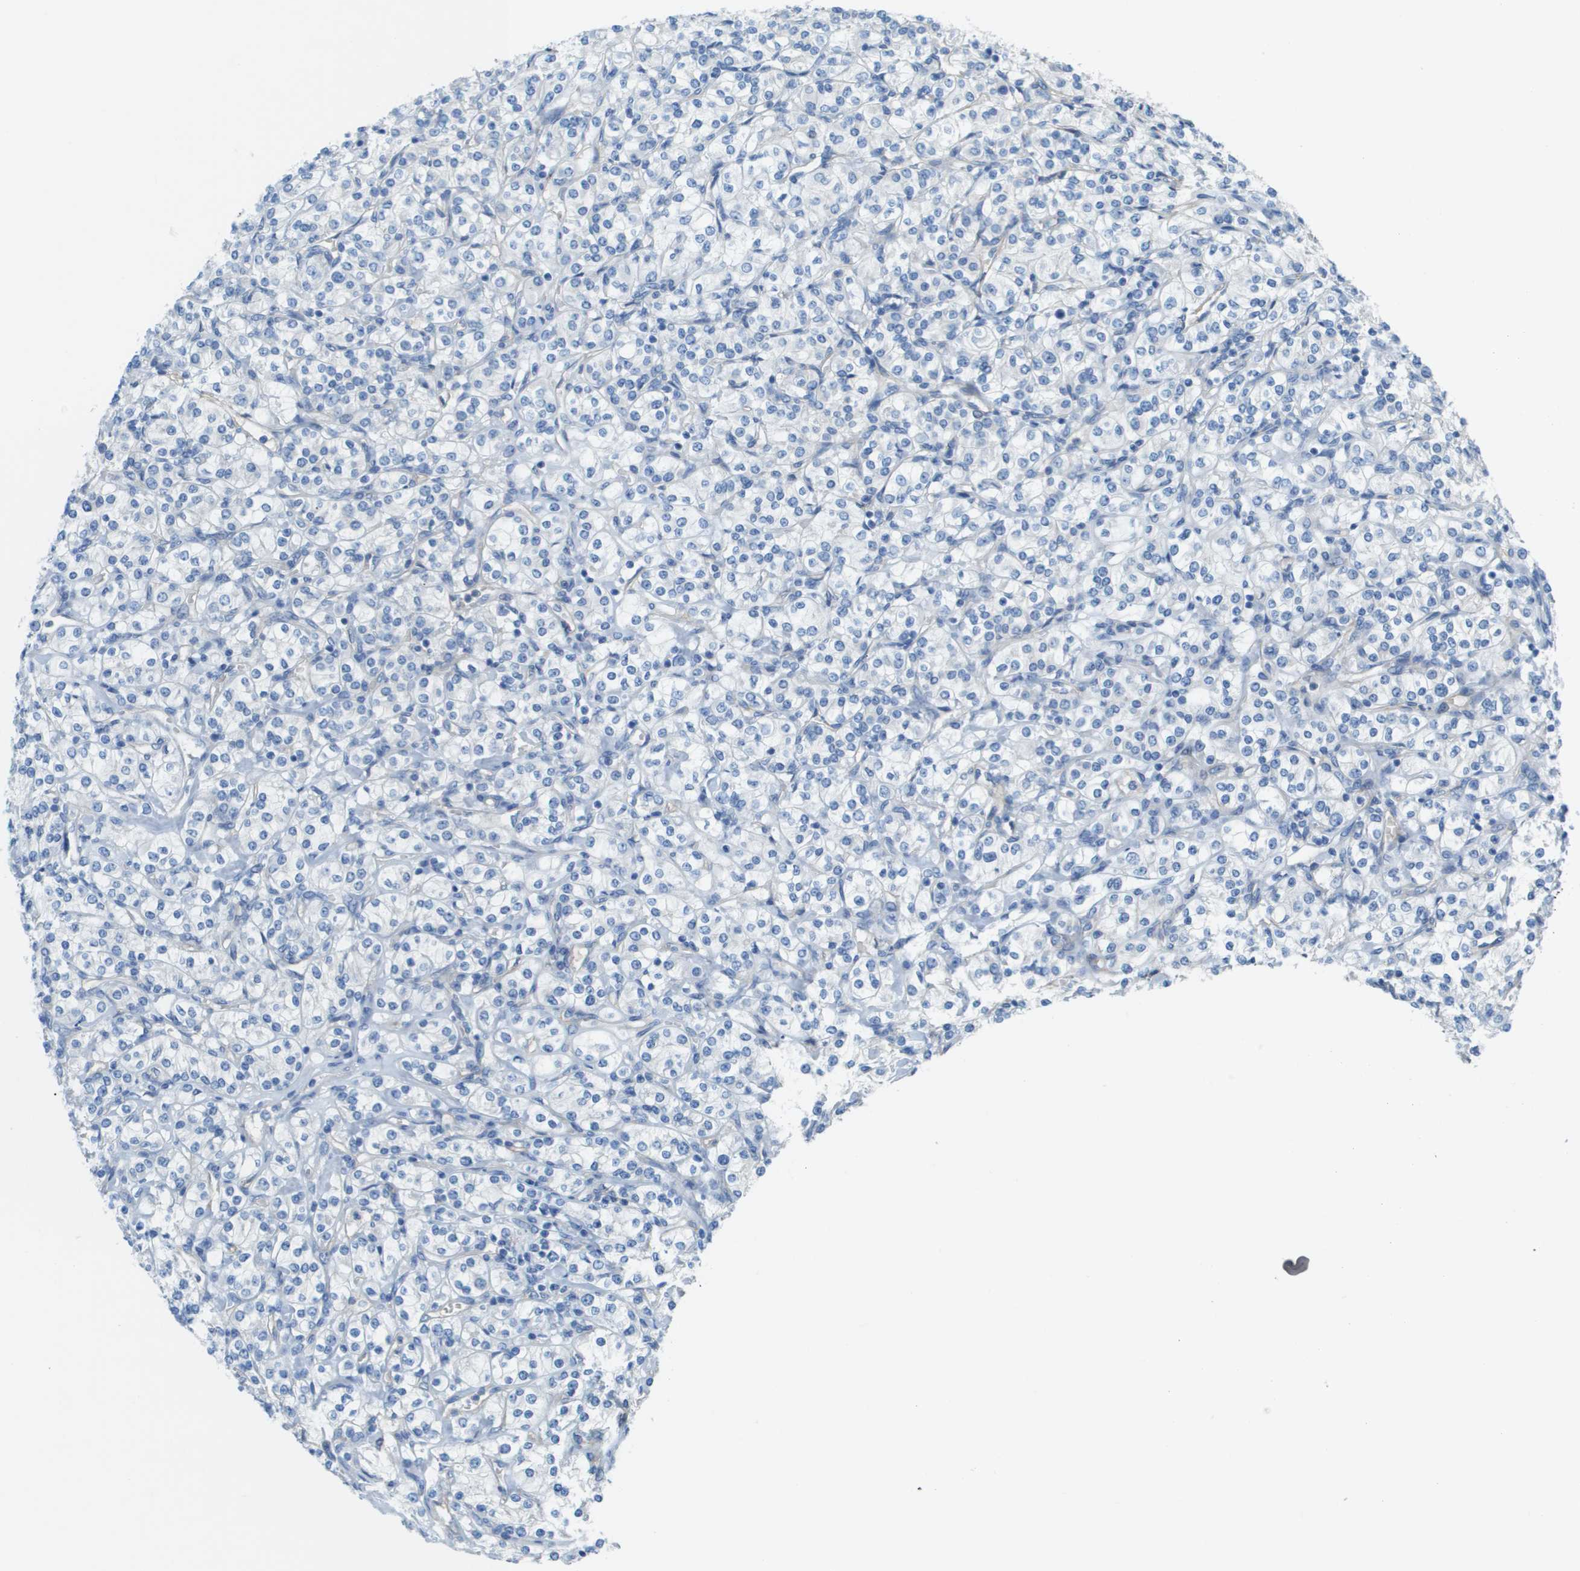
{"staining": {"intensity": "negative", "quantity": "none", "location": "none"}, "tissue": "renal cancer", "cell_type": "Tumor cells", "image_type": "cancer", "snomed": [{"axis": "morphology", "description": "Adenocarcinoma, NOS"}, {"axis": "topography", "description": "Kidney"}], "caption": "Human renal cancer (adenocarcinoma) stained for a protein using immunohistochemistry (IHC) shows no staining in tumor cells.", "gene": "CD46", "patient": {"sex": "male", "age": 77}}